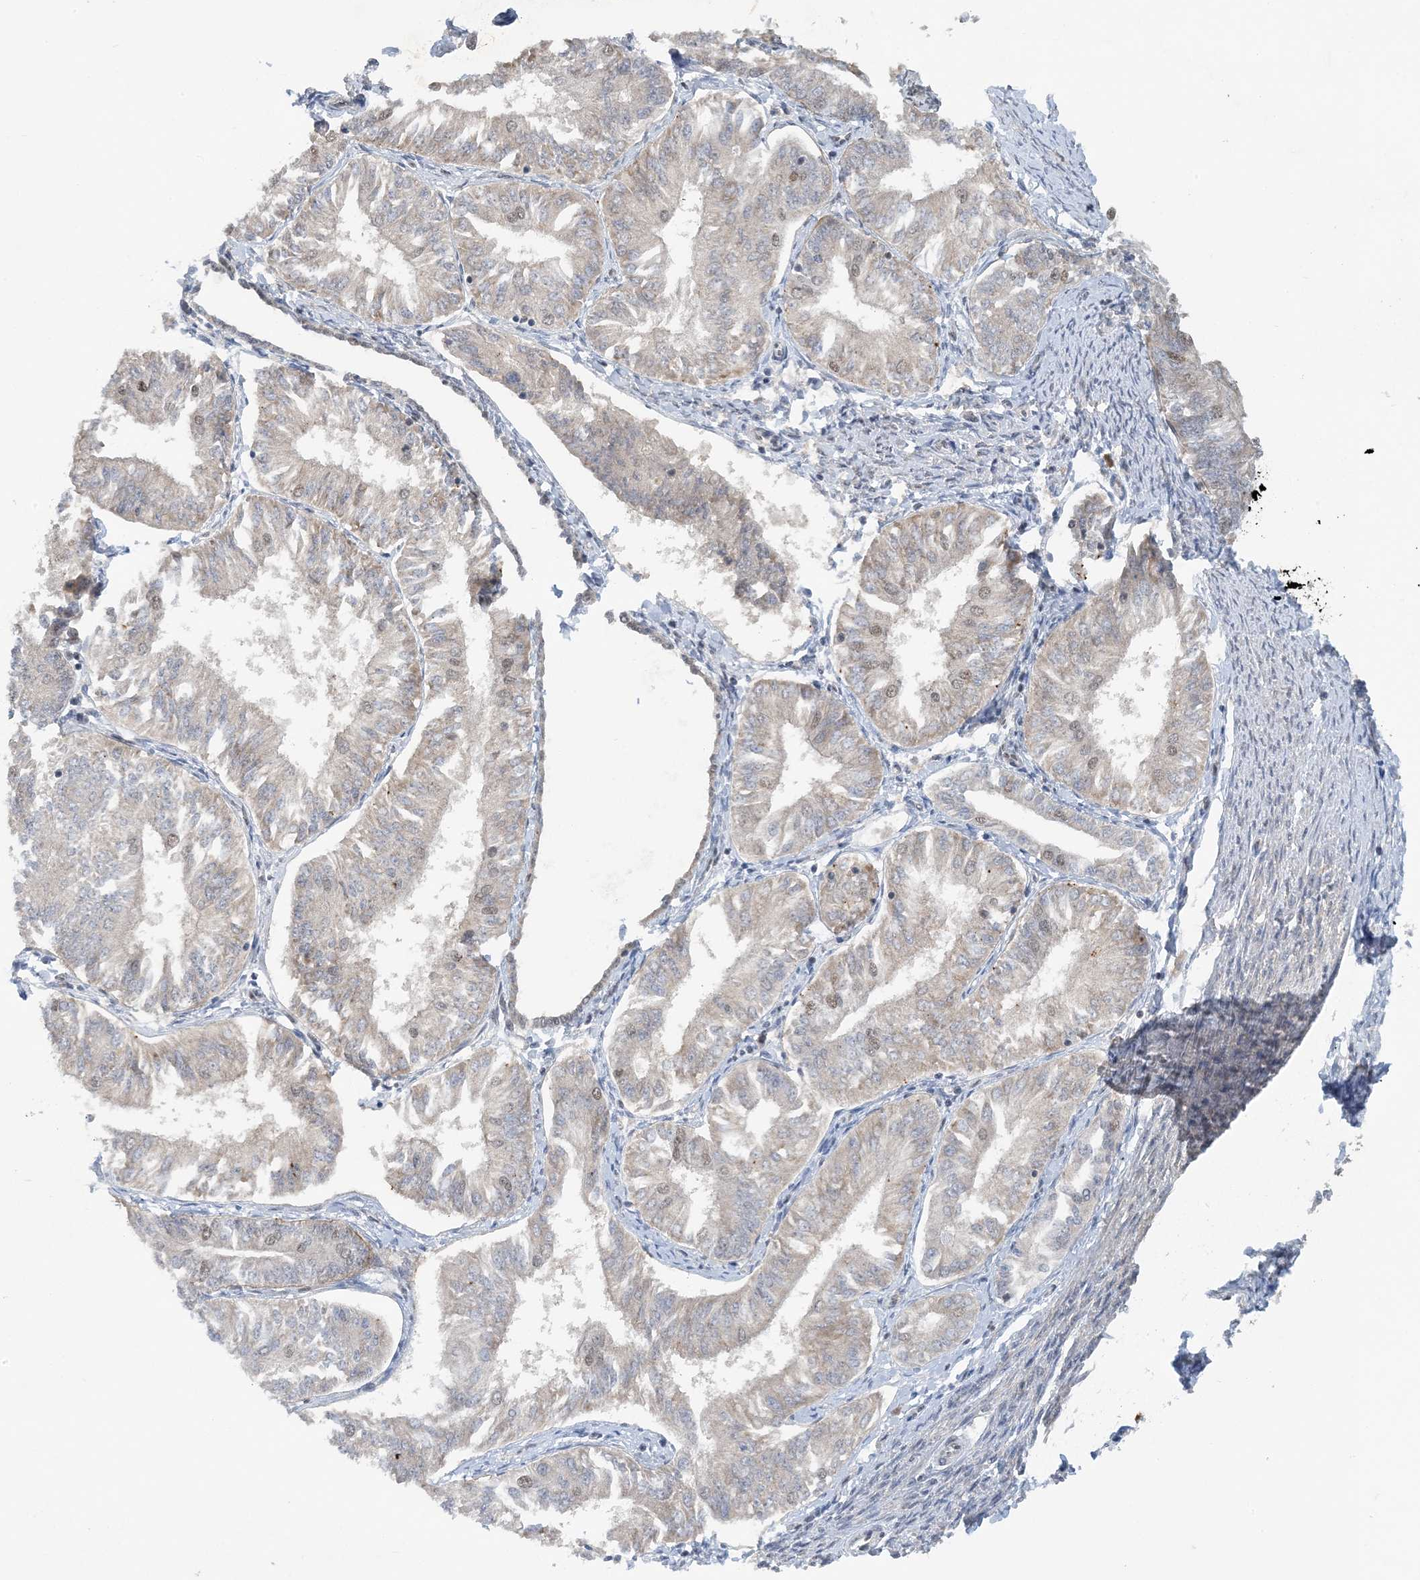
{"staining": {"intensity": "negative", "quantity": "none", "location": "none"}, "tissue": "endometrial cancer", "cell_type": "Tumor cells", "image_type": "cancer", "snomed": [{"axis": "morphology", "description": "Adenocarcinoma, NOS"}, {"axis": "topography", "description": "Endometrium"}], "caption": "Image shows no significant protein positivity in tumor cells of adenocarcinoma (endometrial).", "gene": "ACYP2", "patient": {"sex": "female", "age": 58}}